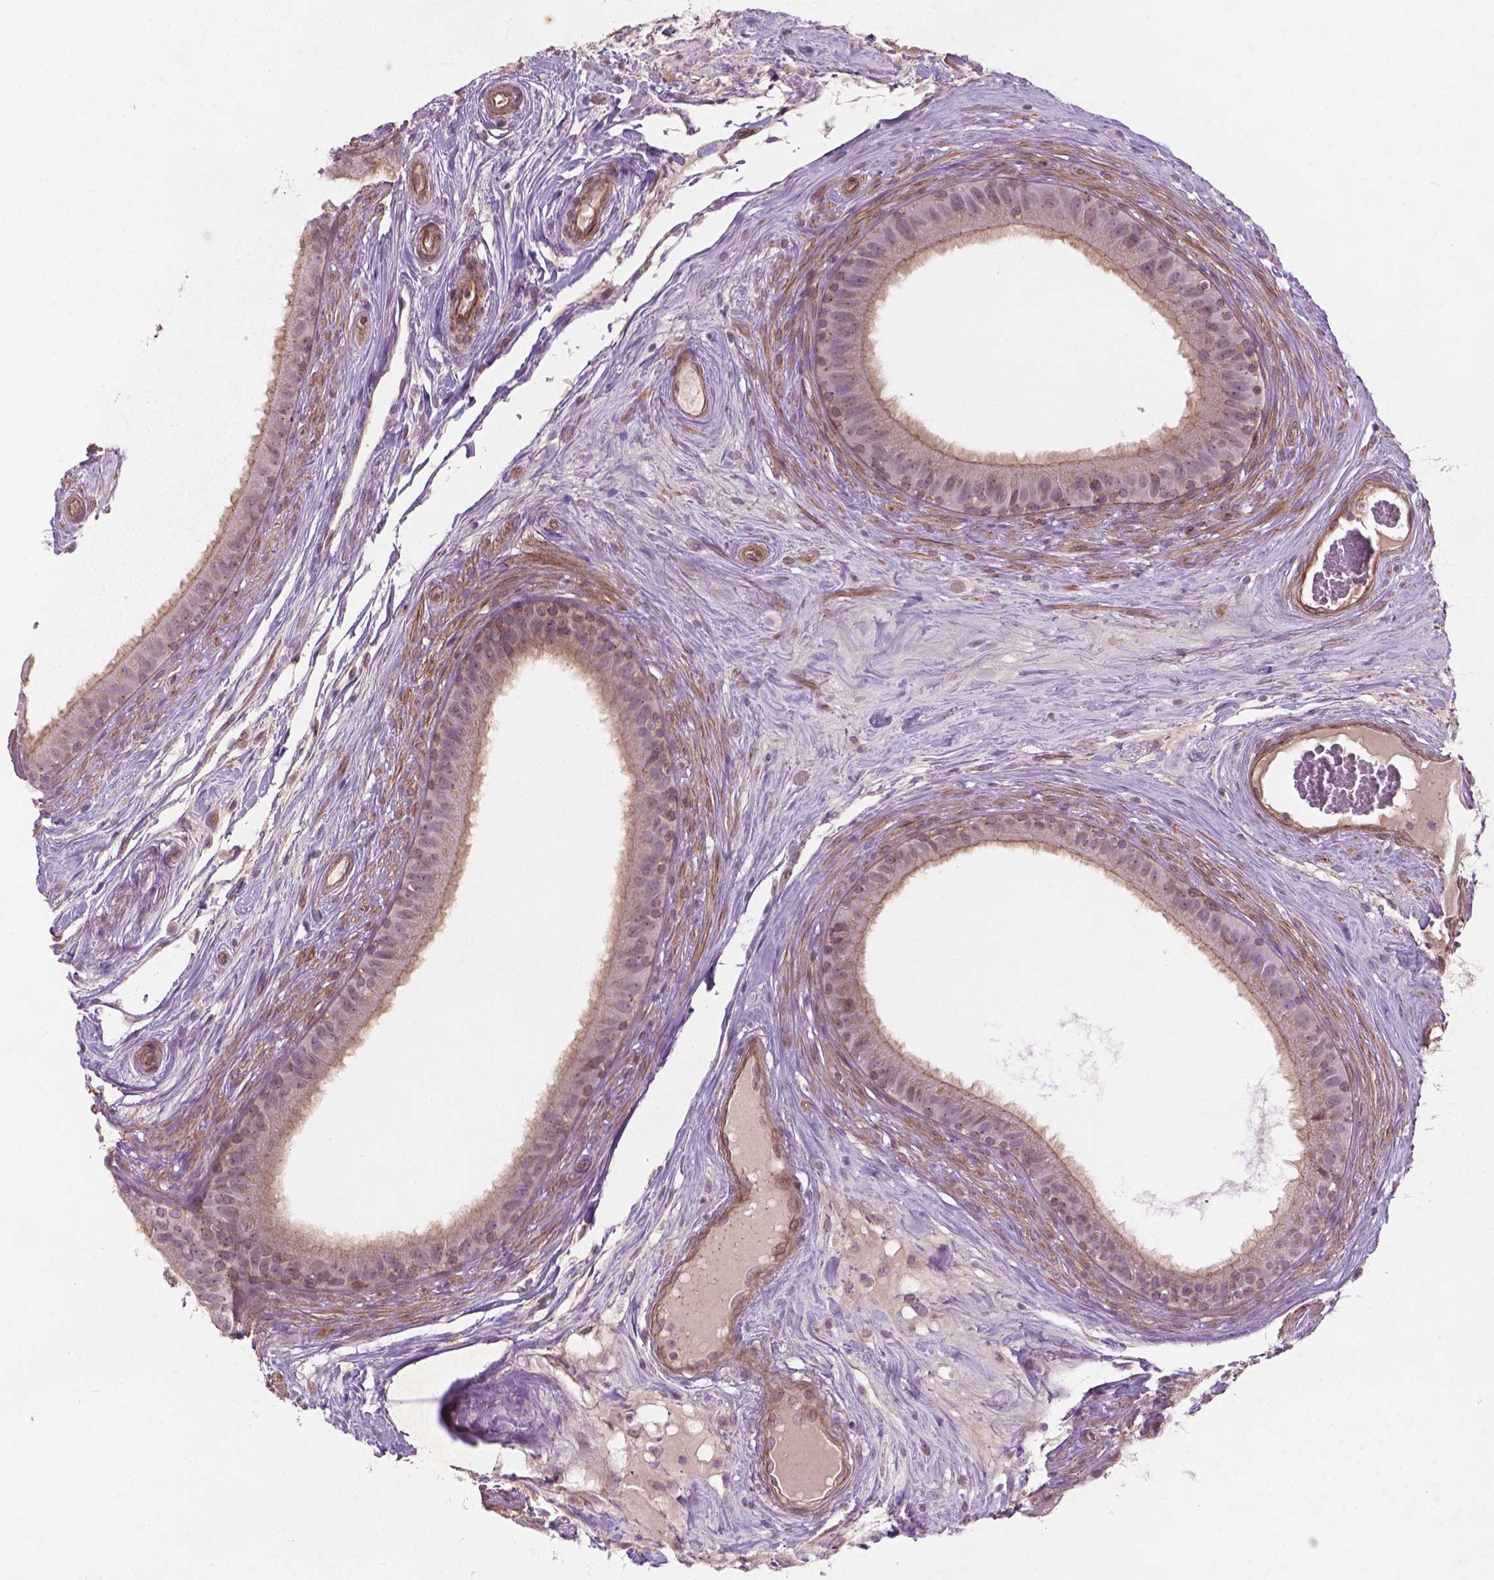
{"staining": {"intensity": "weak", "quantity": "<25%", "location": "cytoplasmic/membranous"}, "tissue": "epididymis", "cell_type": "Glandular cells", "image_type": "normal", "snomed": [{"axis": "morphology", "description": "Normal tissue, NOS"}, {"axis": "topography", "description": "Epididymis"}], "caption": "Immunohistochemistry (IHC) of unremarkable human epididymis shows no positivity in glandular cells.", "gene": "TCHP", "patient": {"sex": "male", "age": 59}}